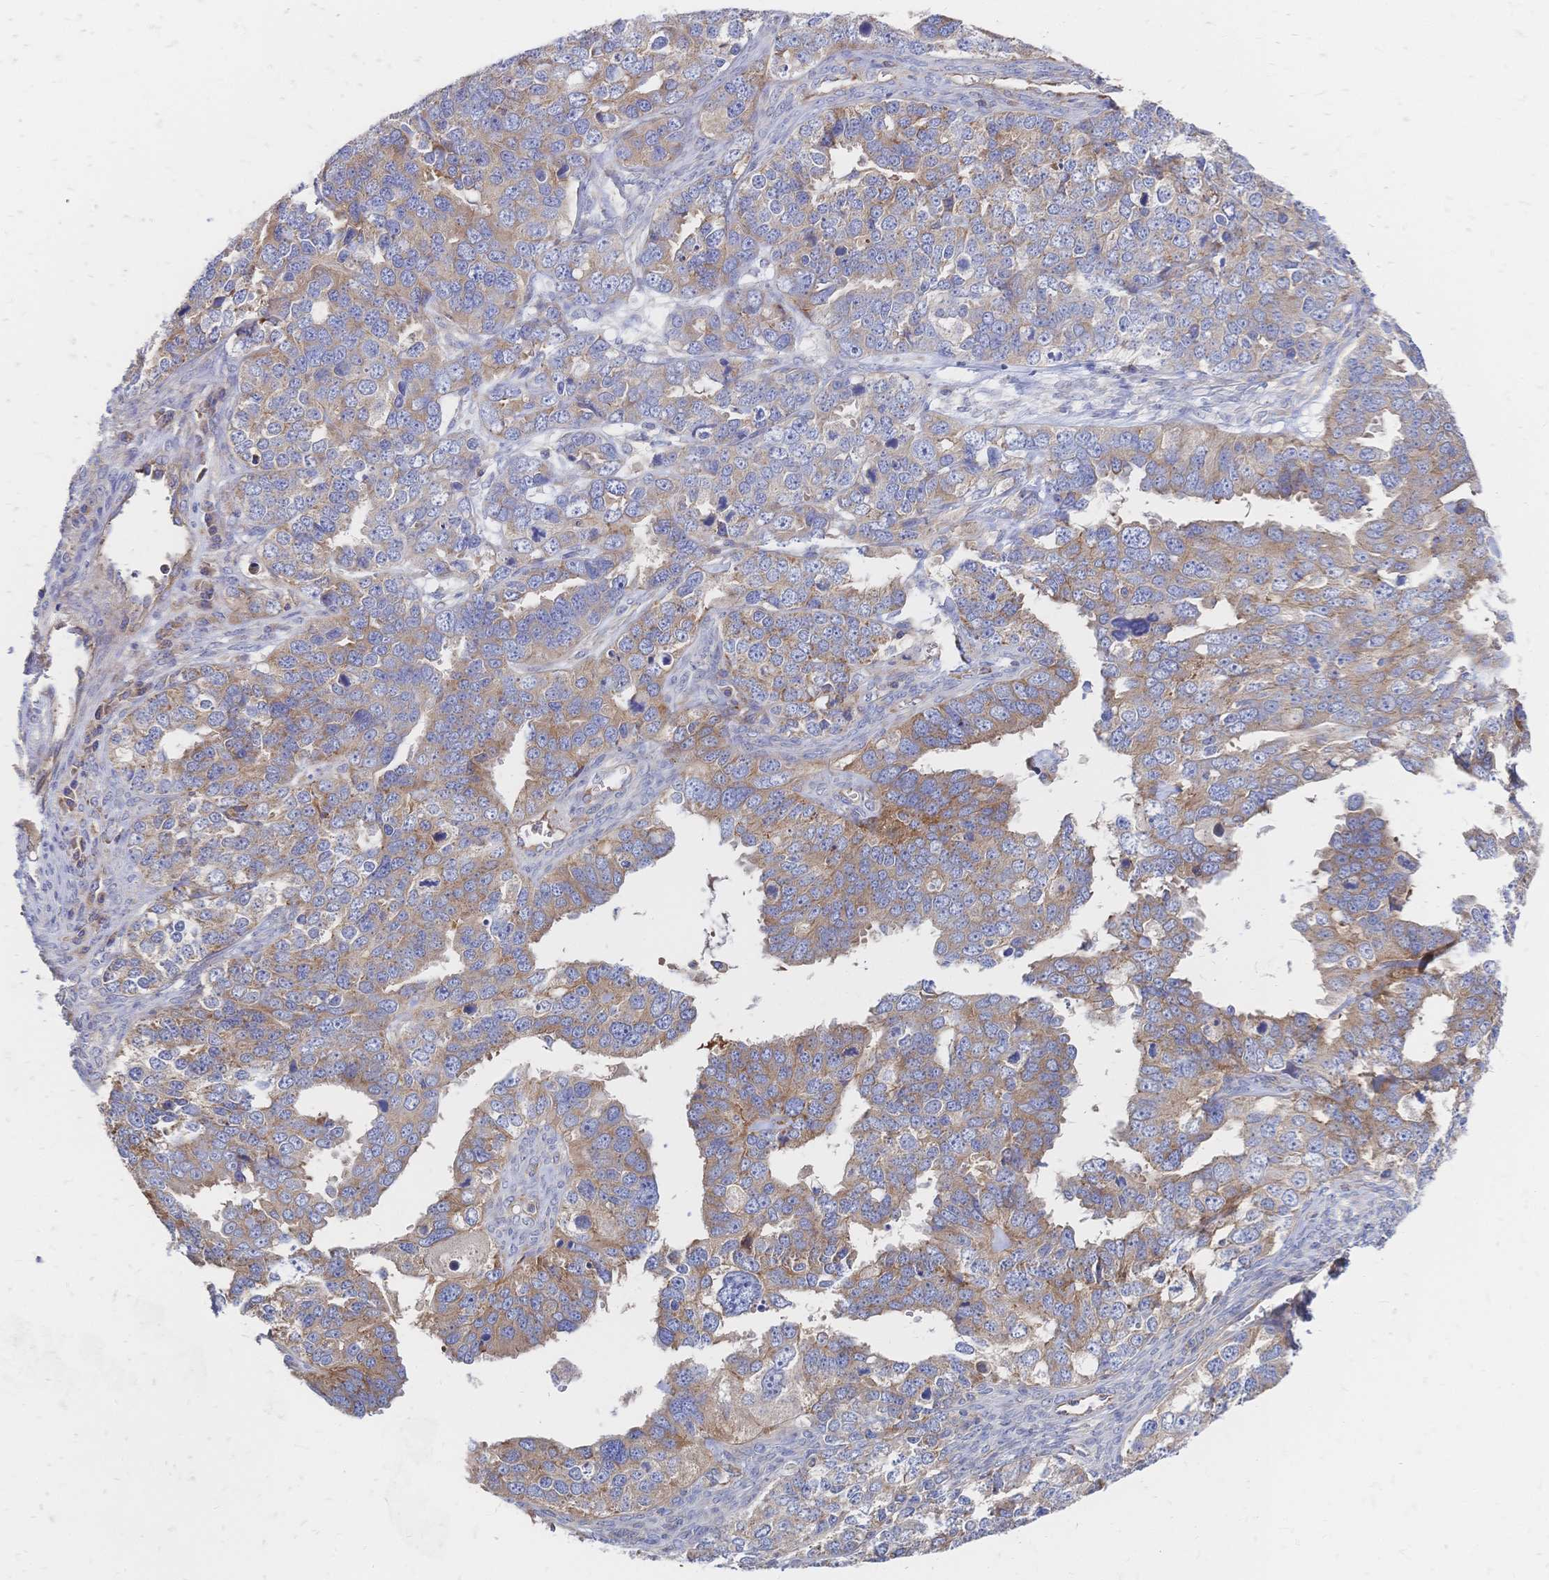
{"staining": {"intensity": "weak", "quantity": ">75%", "location": "cytoplasmic/membranous"}, "tissue": "ovarian cancer", "cell_type": "Tumor cells", "image_type": "cancer", "snomed": [{"axis": "morphology", "description": "Cystadenocarcinoma, serous, NOS"}, {"axis": "topography", "description": "Ovary"}], "caption": "About >75% of tumor cells in ovarian serous cystadenocarcinoma display weak cytoplasmic/membranous protein expression as visualized by brown immunohistochemical staining.", "gene": "SORBS1", "patient": {"sex": "female", "age": 76}}